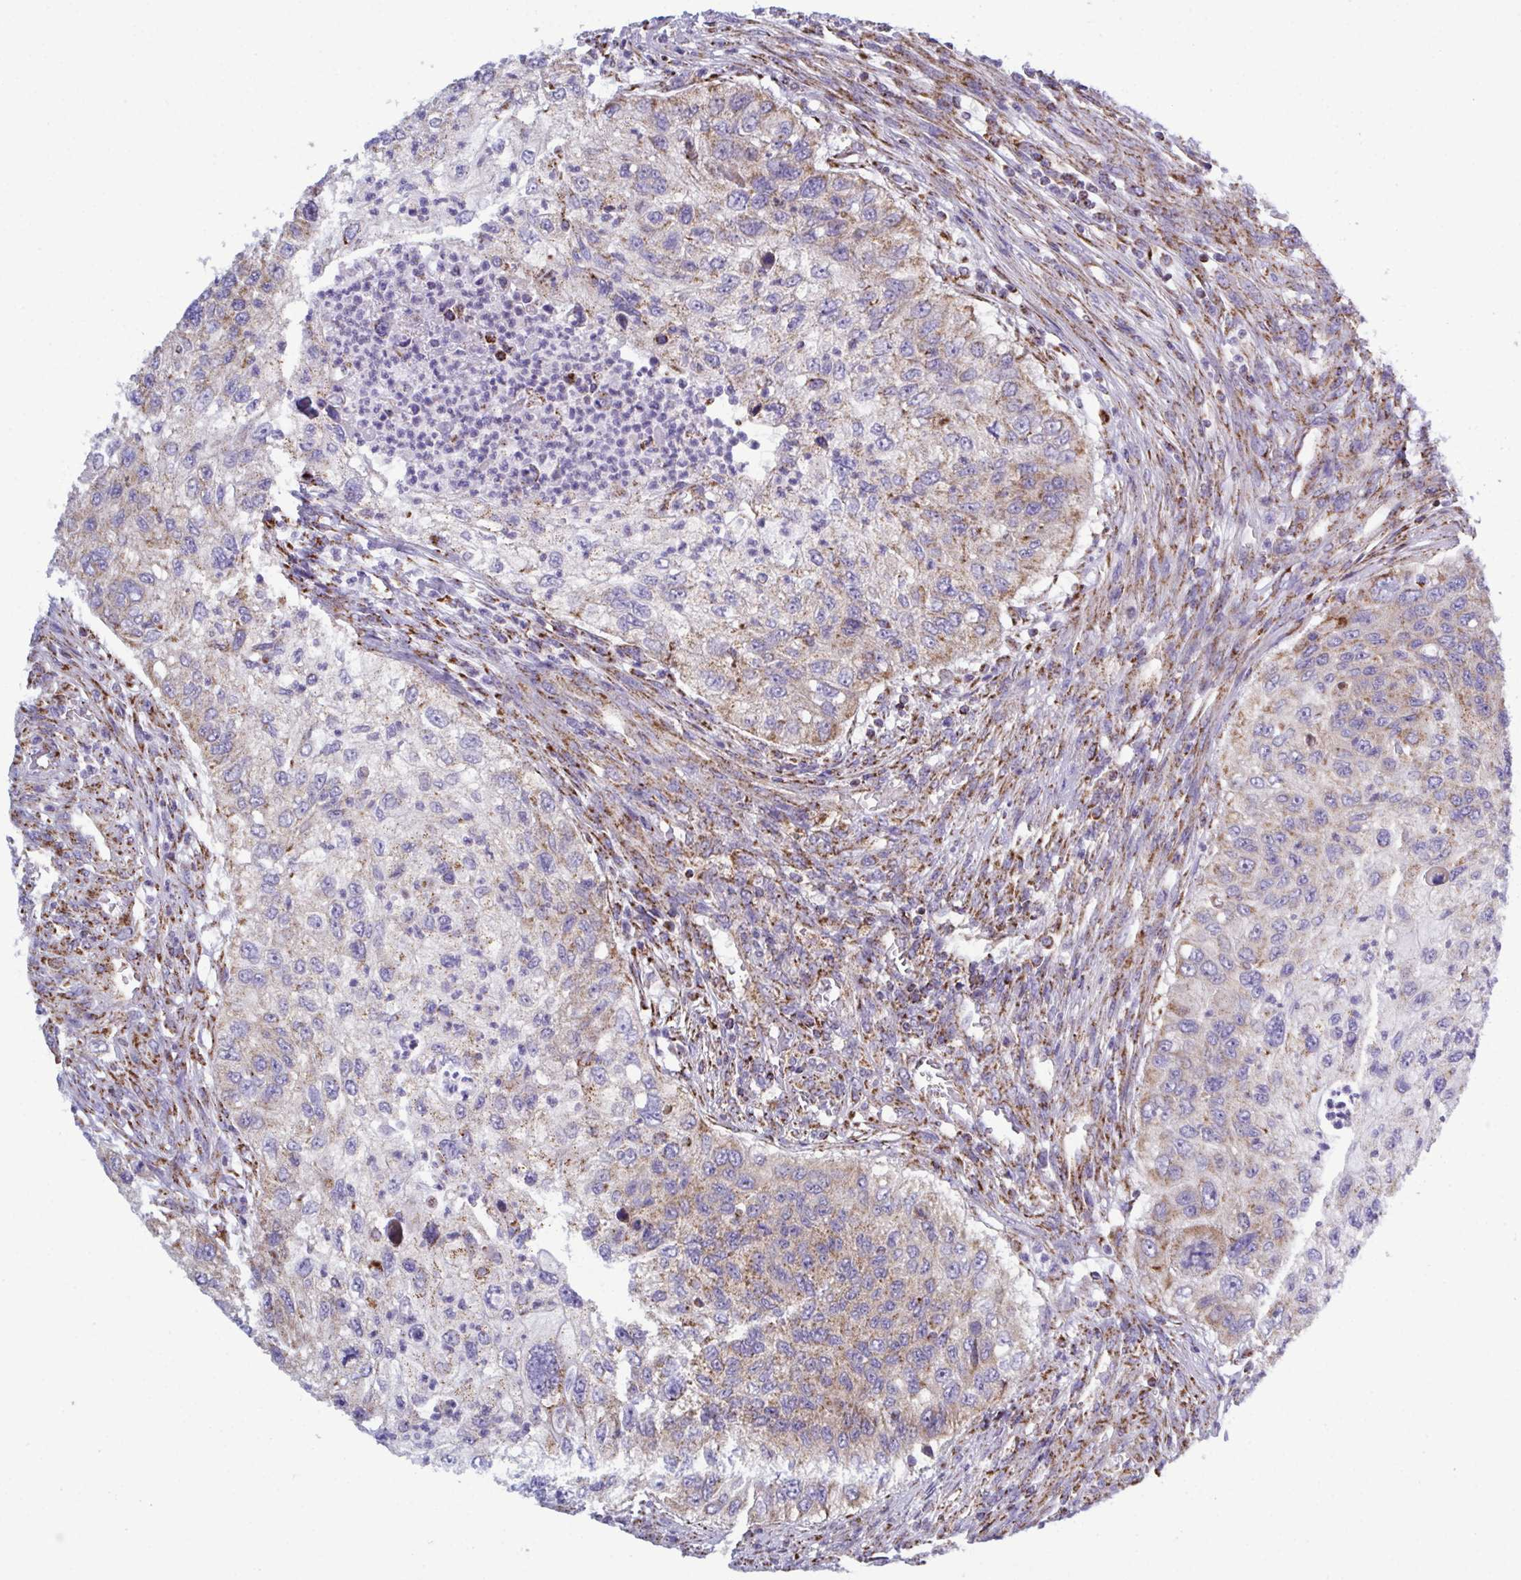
{"staining": {"intensity": "weak", "quantity": "25%-75%", "location": "cytoplasmic/membranous"}, "tissue": "urothelial cancer", "cell_type": "Tumor cells", "image_type": "cancer", "snomed": [{"axis": "morphology", "description": "Urothelial carcinoma, High grade"}, {"axis": "topography", "description": "Urinary bladder"}], "caption": "Urothelial carcinoma (high-grade) stained for a protein (brown) reveals weak cytoplasmic/membranous positive positivity in approximately 25%-75% of tumor cells.", "gene": "CSDE1", "patient": {"sex": "female", "age": 60}}